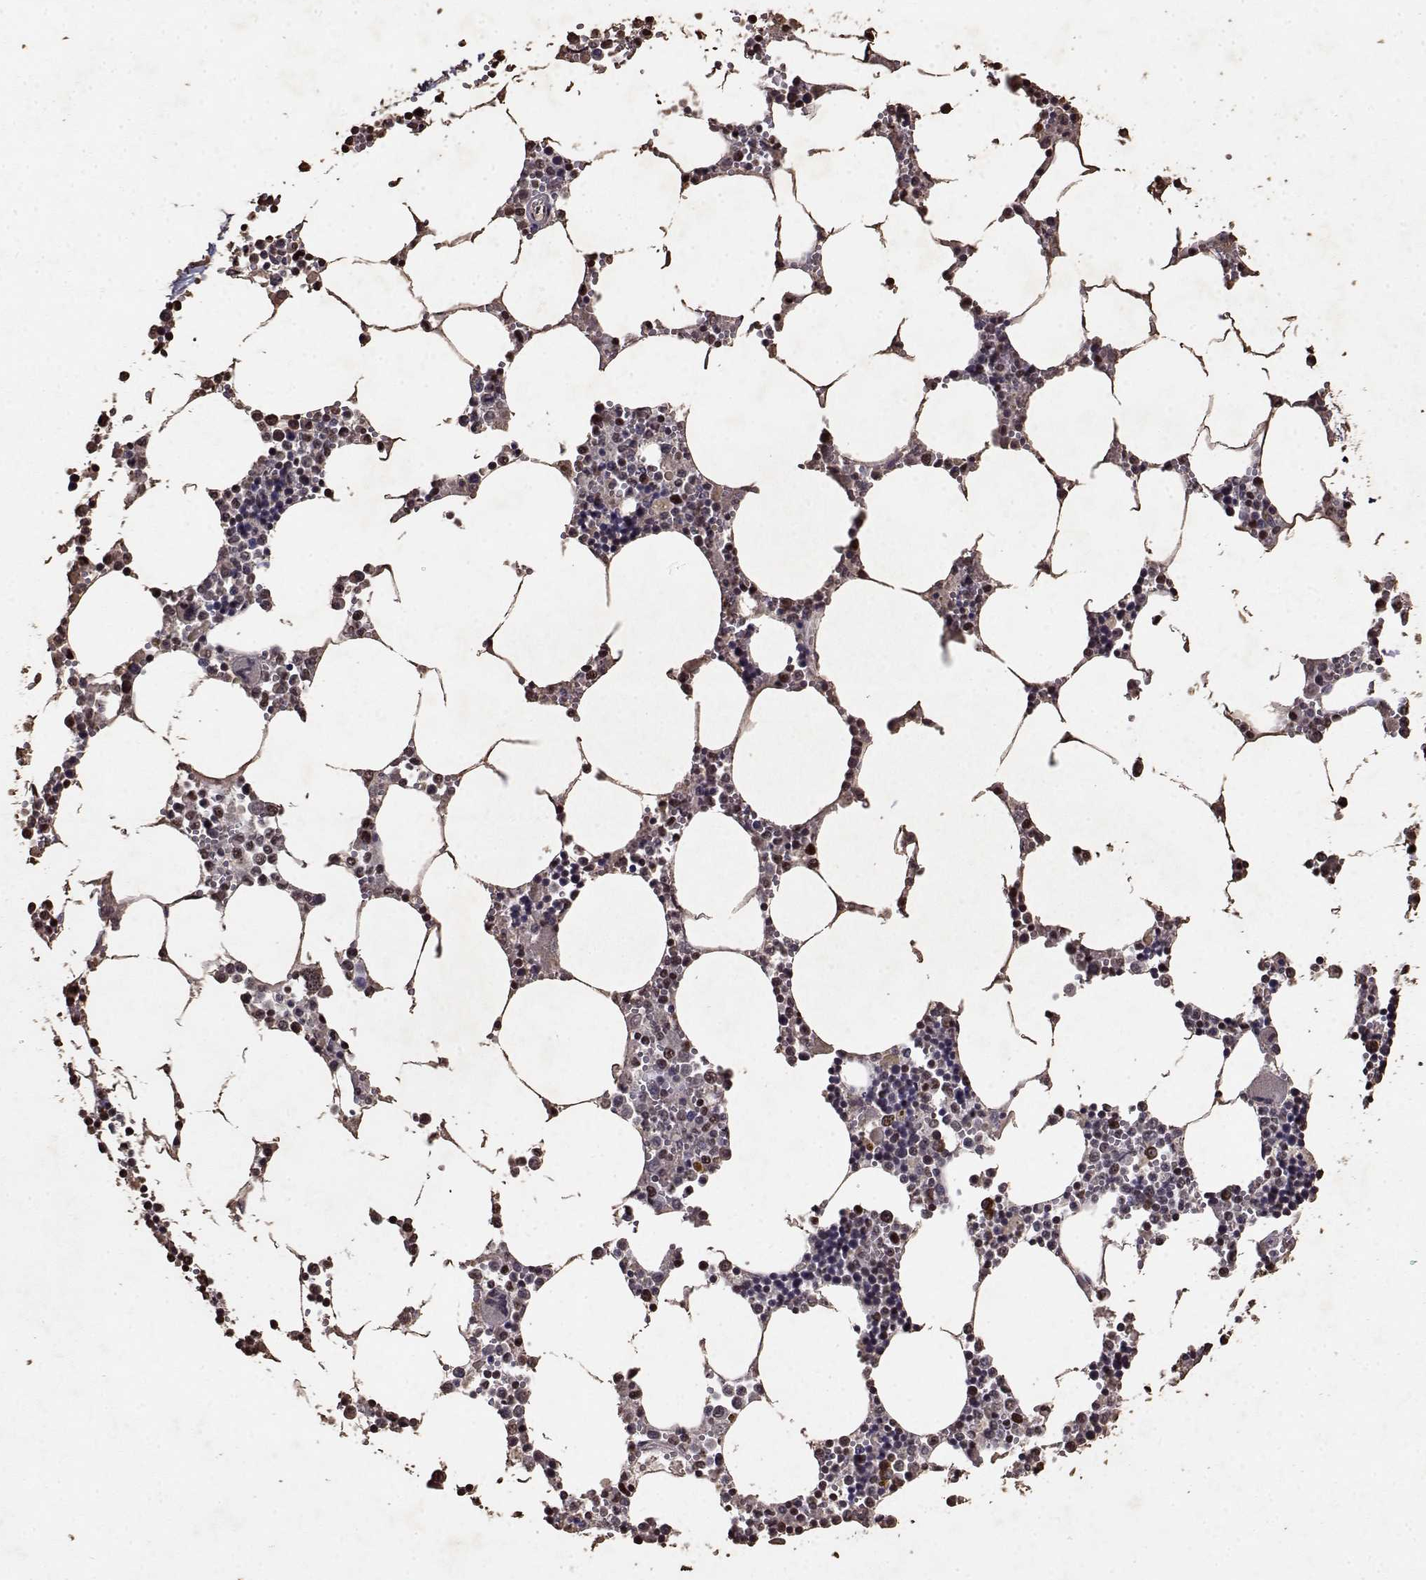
{"staining": {"intensity": "strong", "quantity": ">75%", "location": "nuclear"}, "tissue": "bone marrow", "cell_type": "Hematopoietic cells", "image_type": "normal", "snomed": [{"axis": "morphology", "description": "Normal tissue, NOS"}, {"axis": "topography", "description": "Bone marrow"}], "caption": "High-magnification brightfield microscopy of unremarkable bone marrow stained with DAB (3,3'-diaminobenzidine) (brown) and counterstained with hematoxylin (blue). hematopoietic cells exhibit strong nuclear expression is seen in approximately>75% of cells. The protein is stained brown, and the nuclei are stained in blue (DAB (3,3'-diaminobenzidine) IHC with brightfield microscopy, high magnification).", "gene": "TOE1", "patient": {"sex": "male", "age": 54}}